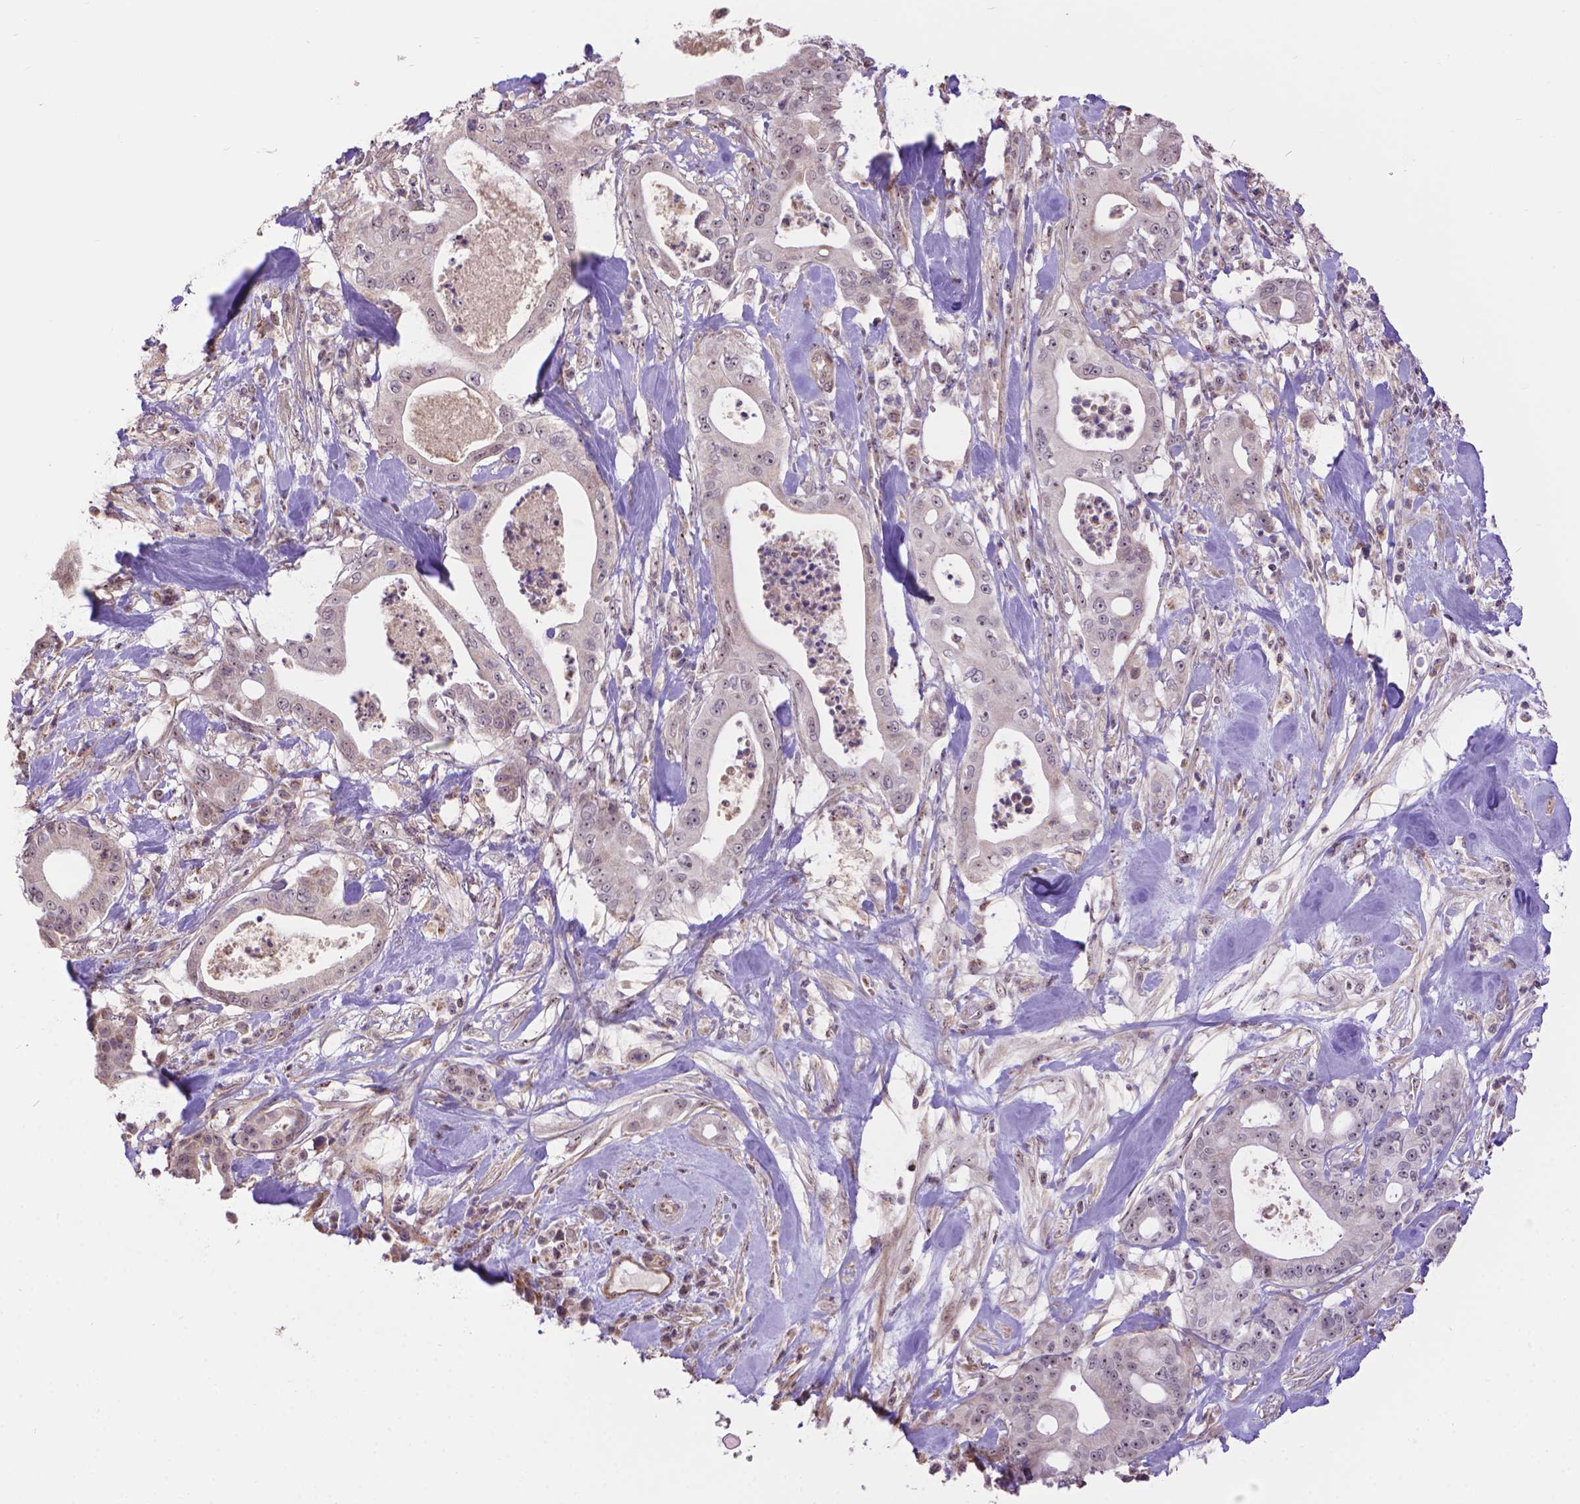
{"staining": {"intensity": "negative", "quantity": "none", "location": "none"}, "tissue": "pancreatic cancer", "cell_type": "Tumor cells", "image_type": "cancer", "snomed": [{"axis": "morphology", "description": "Adenocarcinoma, NOS"}, {"axis": "topography", "description": "Pancreas"}], "caption": "DAB immunohistochemical staining of pancreatic cancer (adenocarcinoma) exhibits no significant positivity in tumor cells.", "gene": "TMEM135", "patient": {"sex": "male", "age": 71}}